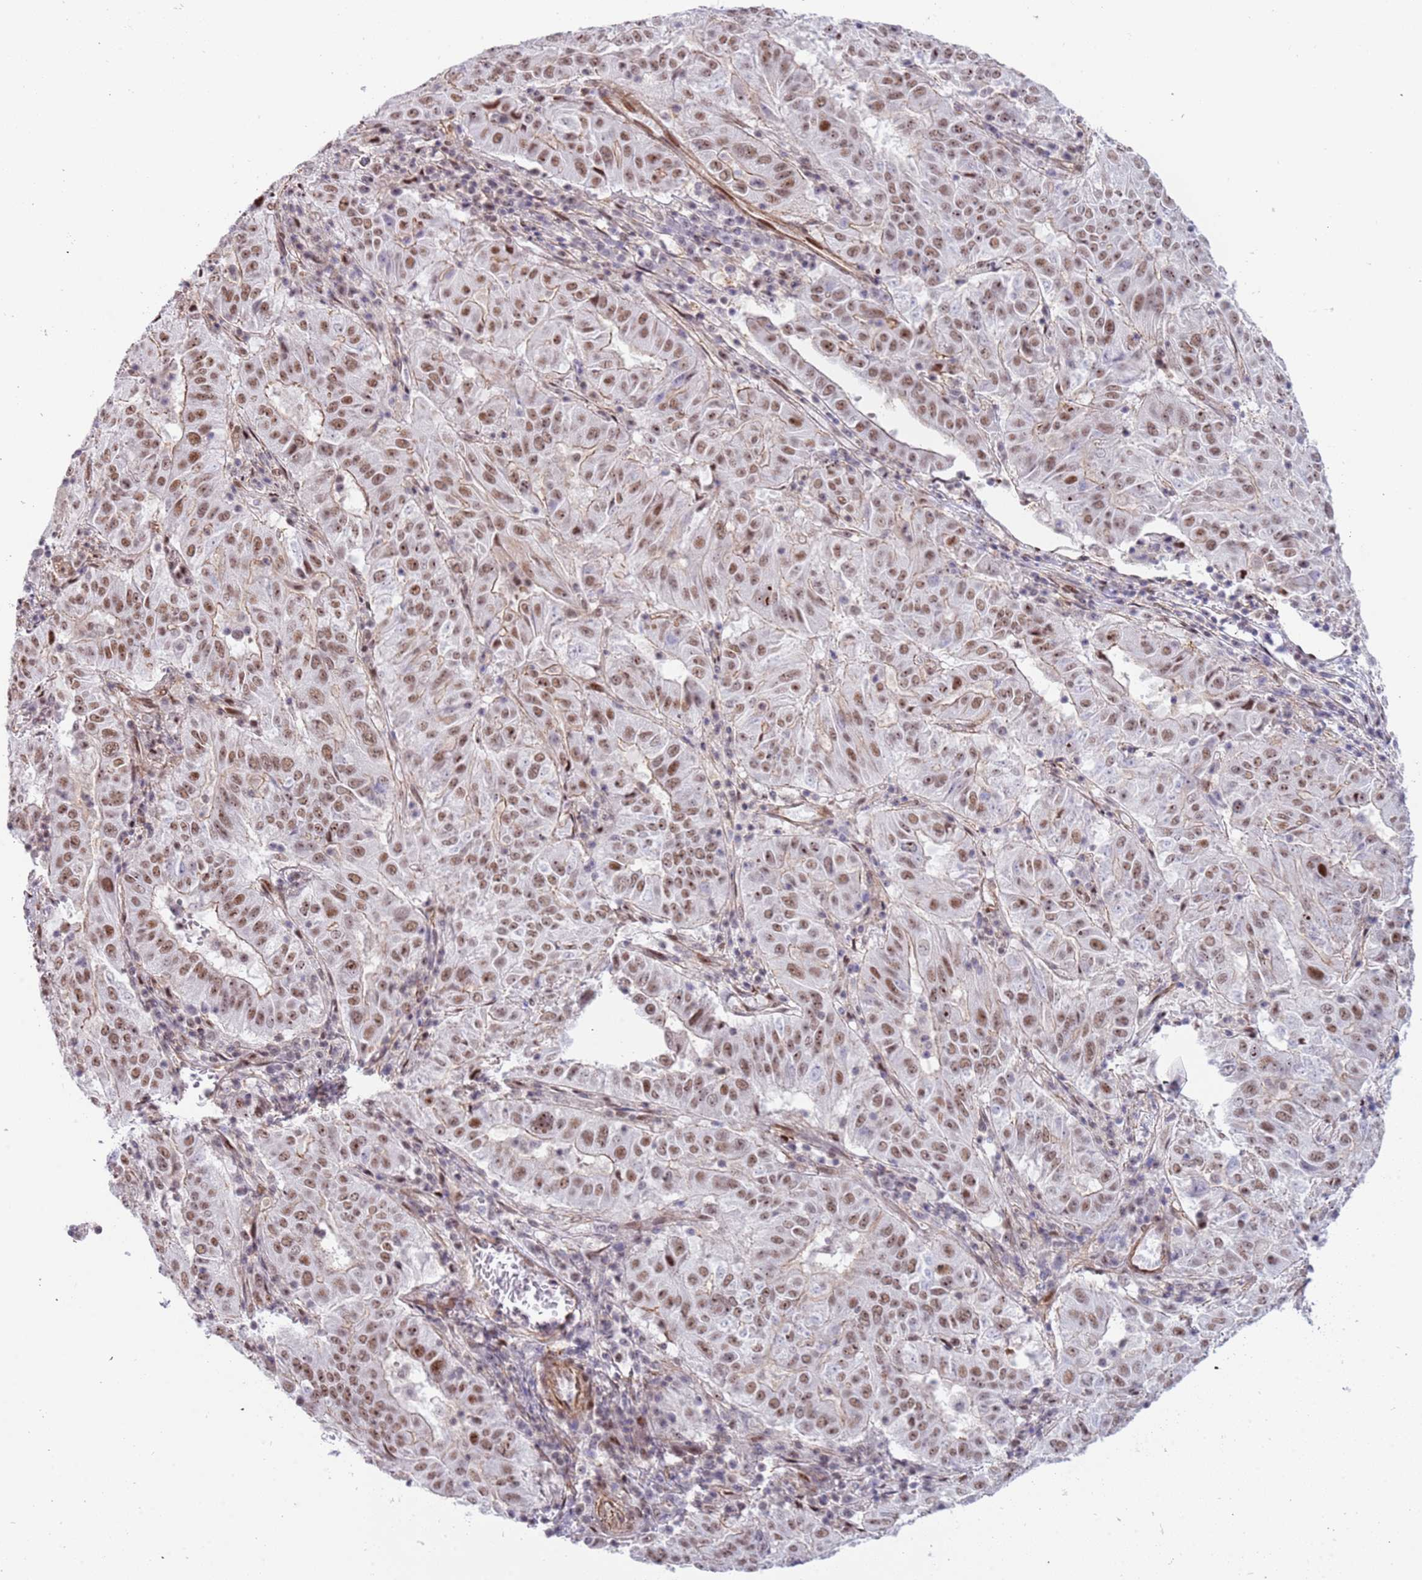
{"staining": {"intensity": "moderate", "quantity": ">75%", "location": "nuclear"}, "tissue": "pancreatic cancer", "cell_type": "Tumor cells", "image_type": "cancer", "snomed": [{"axis": "morphology", "description": "Adenocarcinoma, NOS"}, {"axis": "topography", "description": "Pancreas"}], "caption": "Immunohistochemical staining of adenocarcinoma (pancreatic) displays medium levels of moderate nuclear protein expression in approximately >75% of tumor cells.", "gene": "LRMDA", "patient": {"sex": "male", "age": 63}}